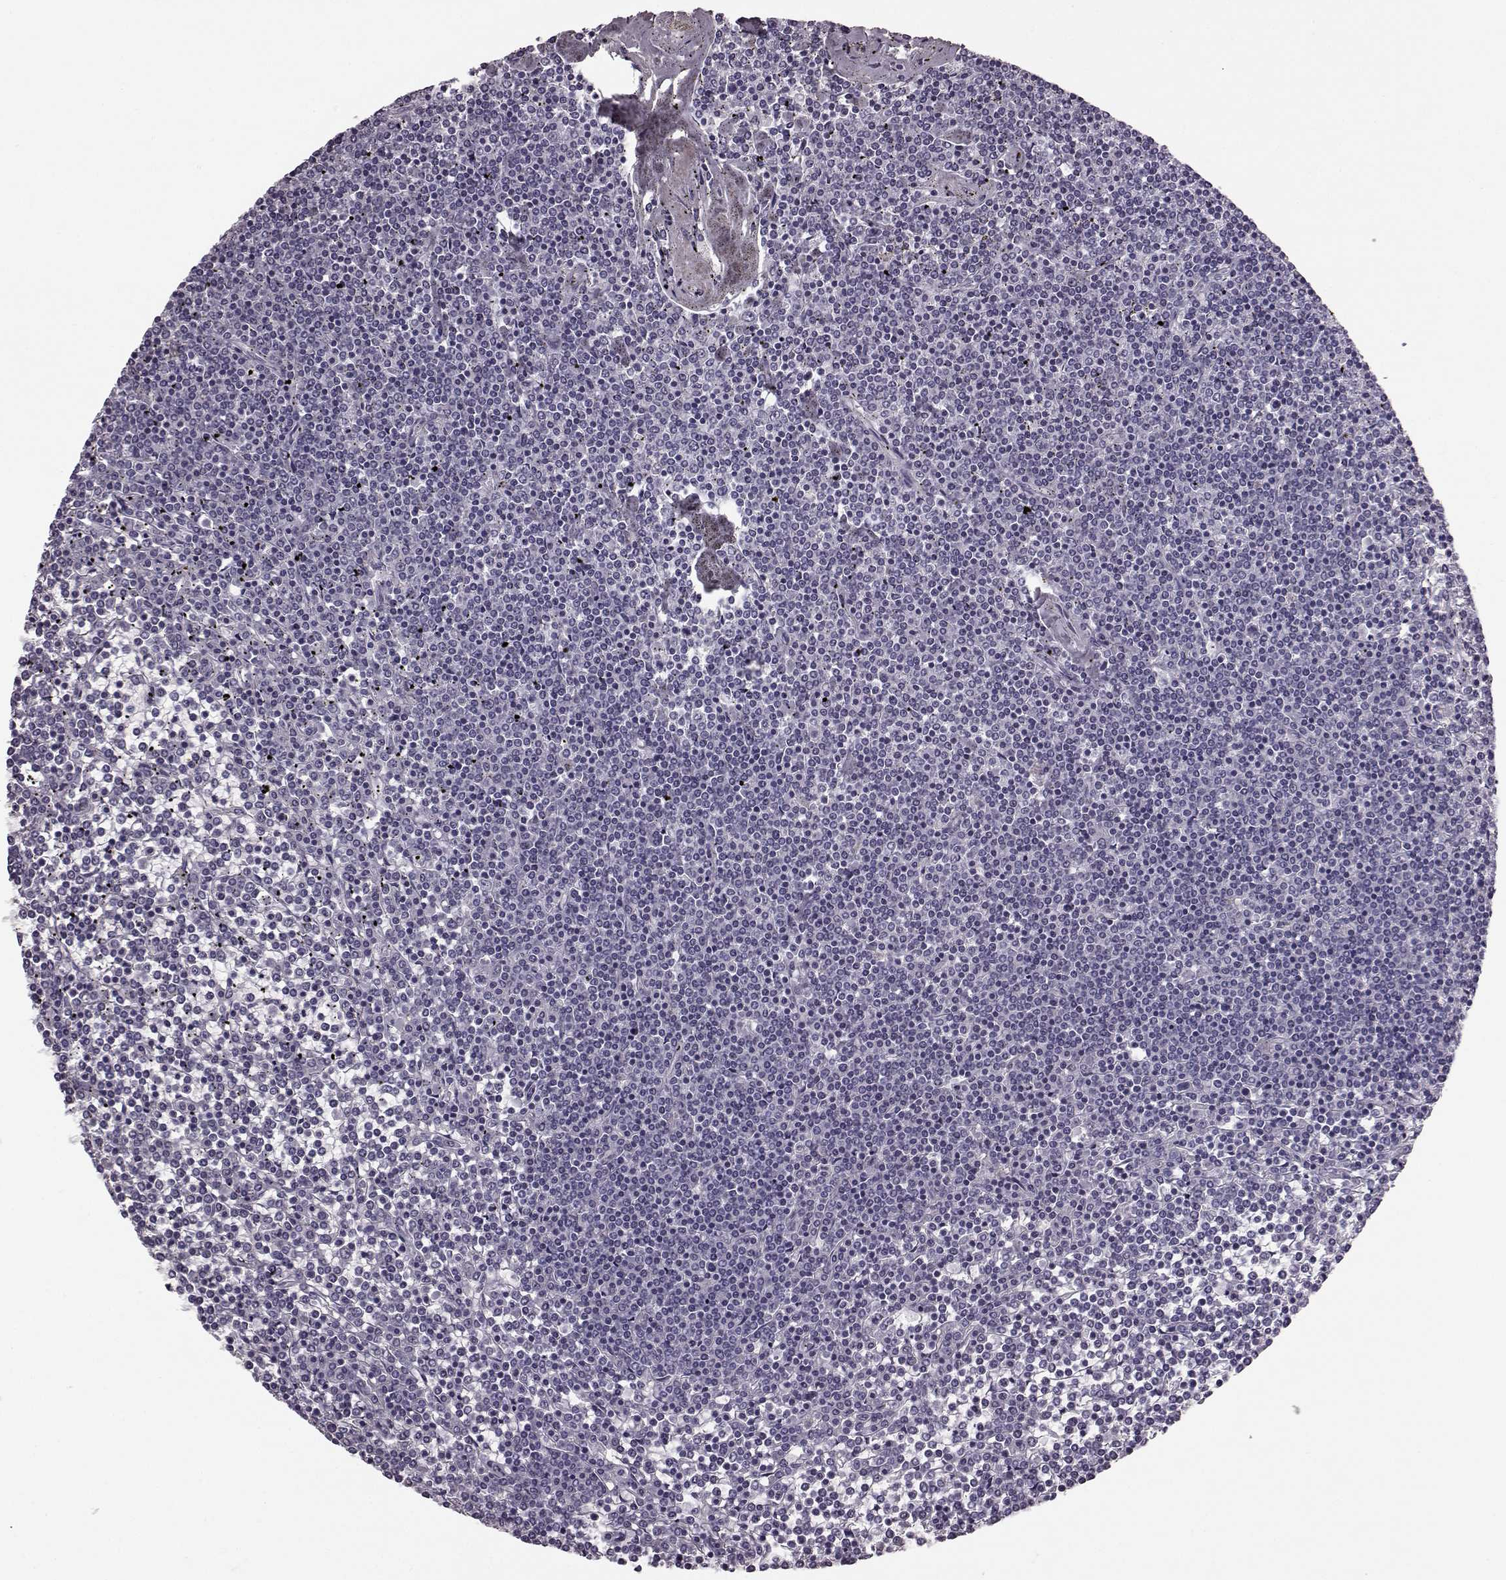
{"staining": {"intensity": "negative", "quantity": "none", "location": "none"}, "tissue": "lymphoma", "cell_type": "Tumor cells", "image_type": "cancer", "snomed": [{"axis": "morphology", "description": "Malignant lymphoma, non-Hodgkin's type, Low grade"}, {"axis": "topography", "description": "Spleen"}], "caption": "DAB immunohistochemical staining of human lymphoma reveals no significant expression in tumor cells.", "gene": "JSRP1", "patient": {"sex": "female", "age": 19}}